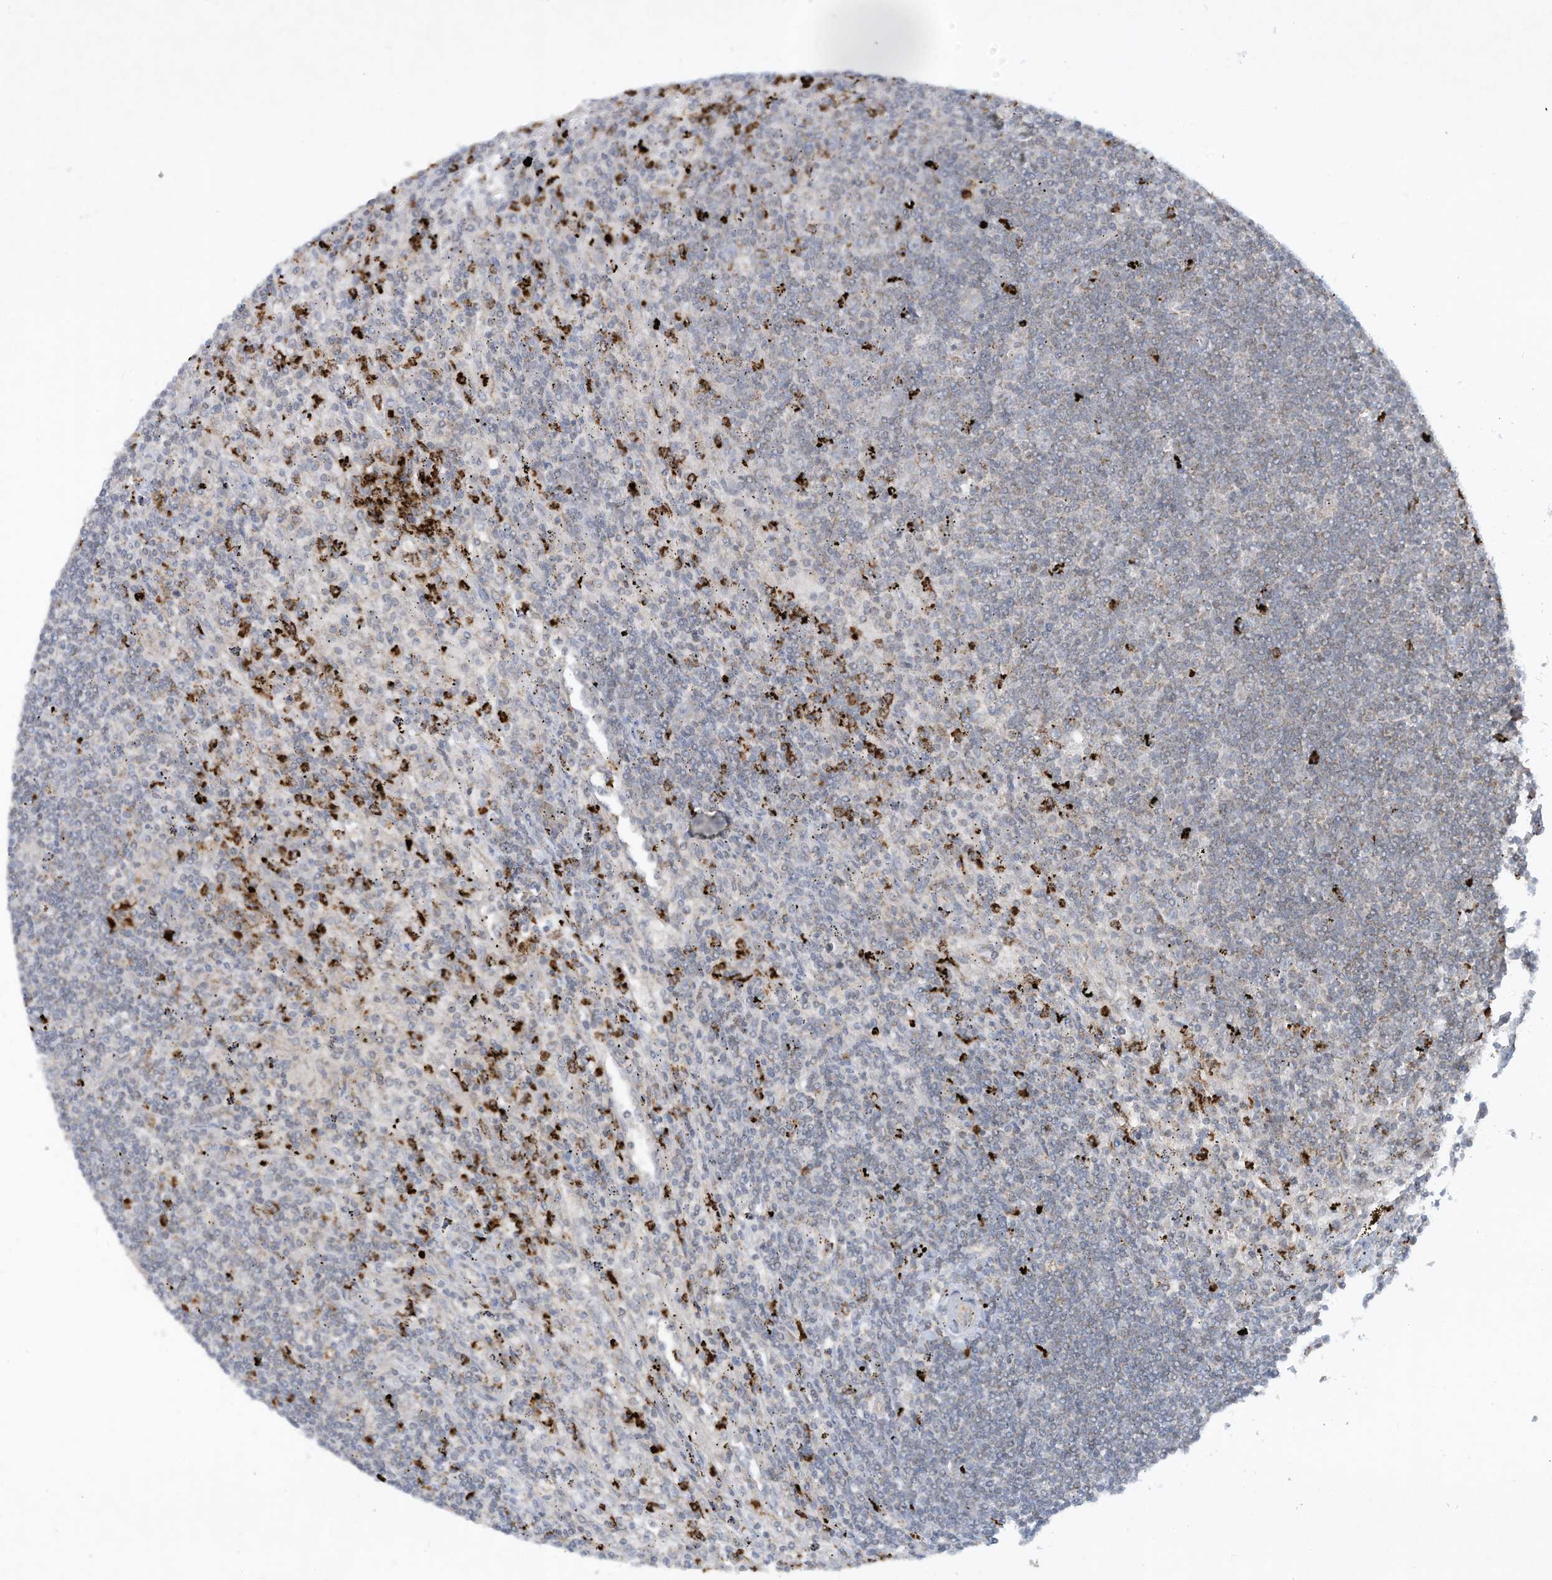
{"staining": {"intensity": "negative", "quantity": "none", "location": "none"}, "tissue": "lymphoma", "cell_type": "Tumor cells", "image_type": "cancer", "snomed": [{"axis": "morphology", "description": "Malignant lymphoma, non-Hodgkin's type, Low grade"}, {"axis": "topography", "description": "Spleen"}], "caption": "Immunohistochemical staining of human low-grade malignant lymphoma, non-Hodgkin's type displays no significant positivity in tumor cells.", "gene": "CHRNA4", "patient": {"sex": "male", "age": 76}}